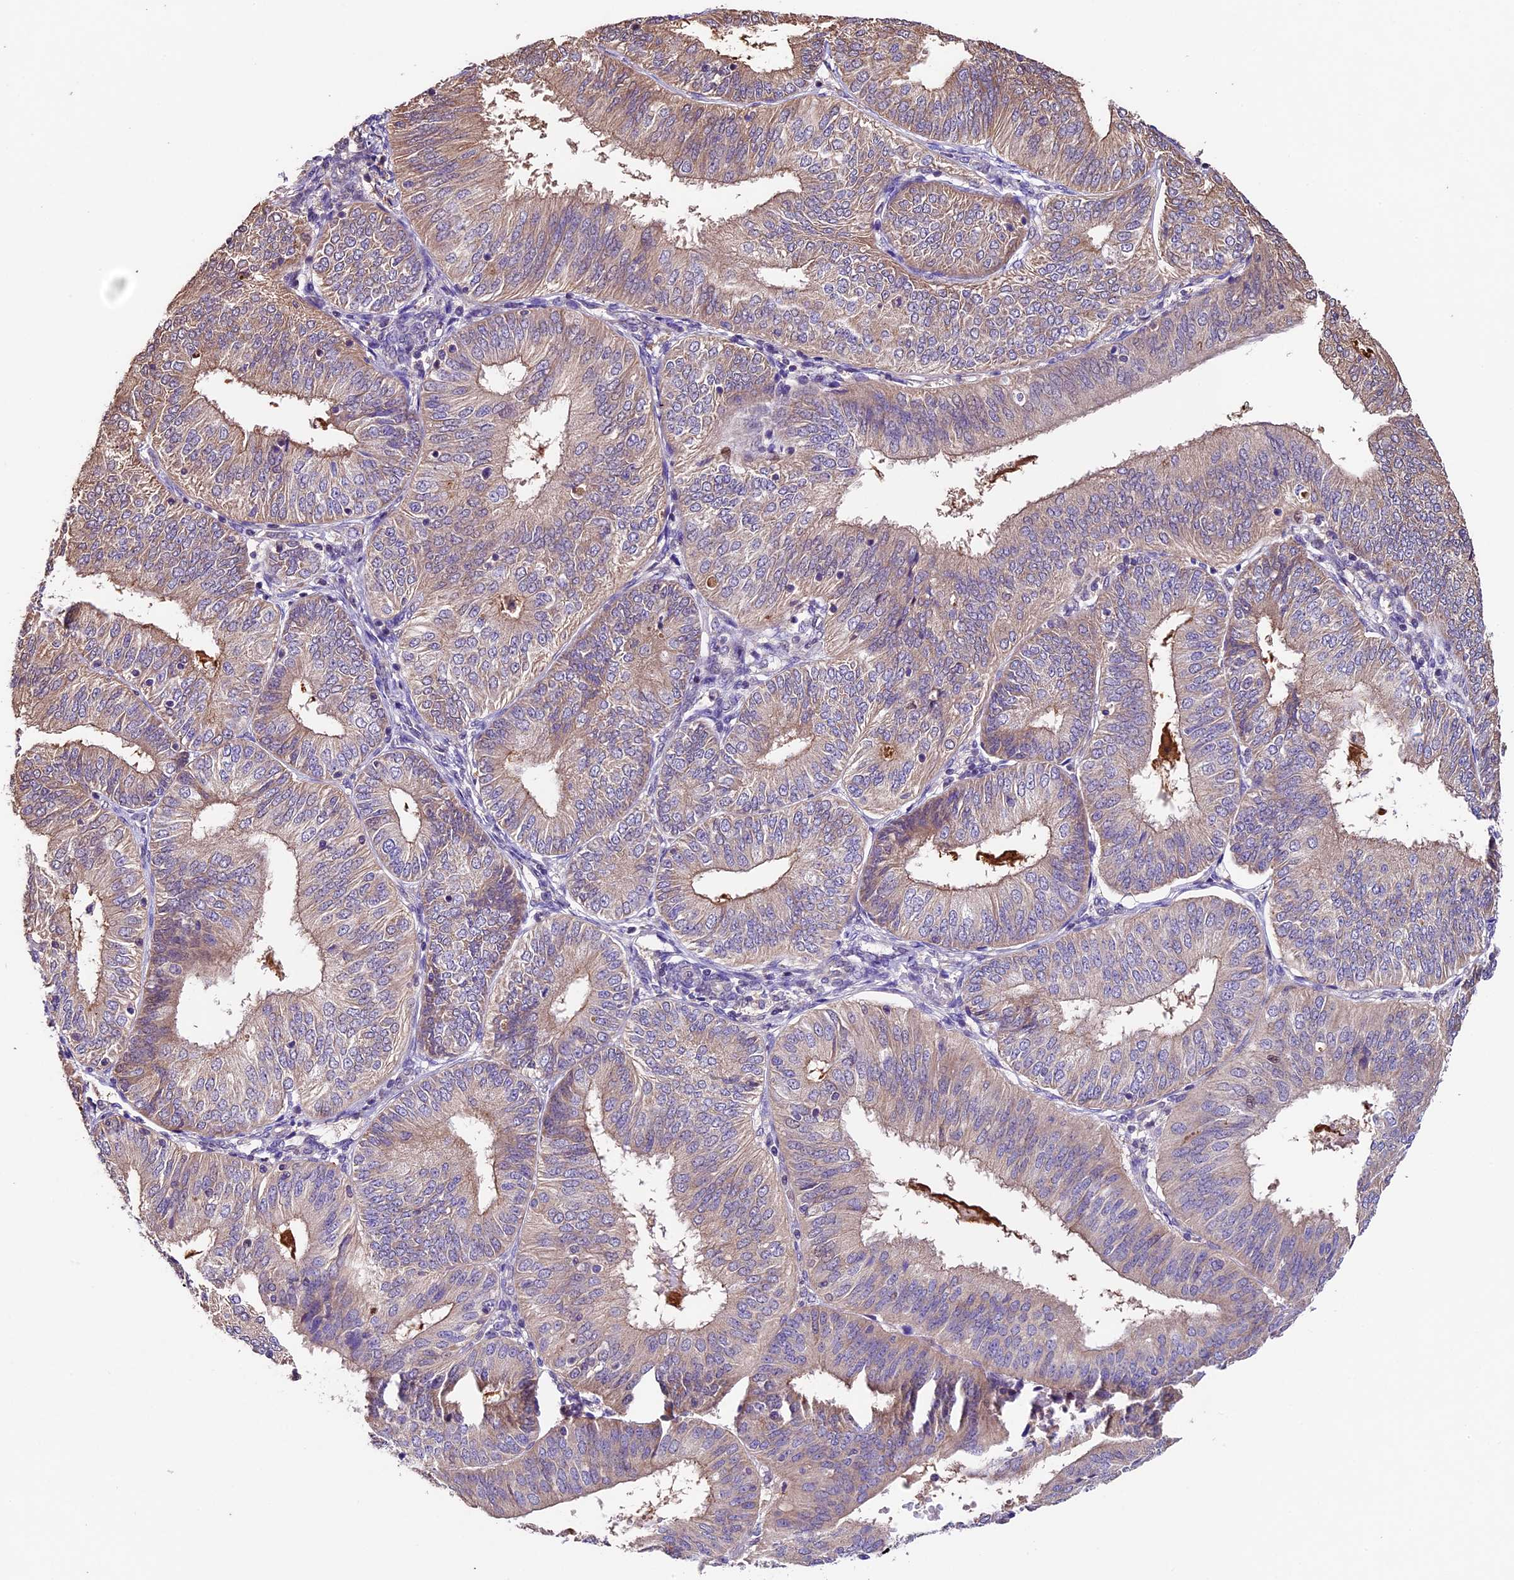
{"staining": {"intensity": "weak", "quantity": "25%-75%", "location": "cytoplasmic/membranous"}, "tissue": "endometrial cancer", "cell_type": "Tumor cells", "image_type": "cancer", "snomed": [{"axis": "morphology", "description": "Adenocarcinoma, NOS"}, {"axis": "topography", "description": "Endometrium"}], "caption": "The image demonstrates immunohistochemical staining of endometrial cancer (adenocarcinoma). There is weak cytoplasmic/membranous expression is seen in about 25%-75% of tumor cells.", "gene": "SBNO2", "patient": {"sex": "female", "age": 58}}